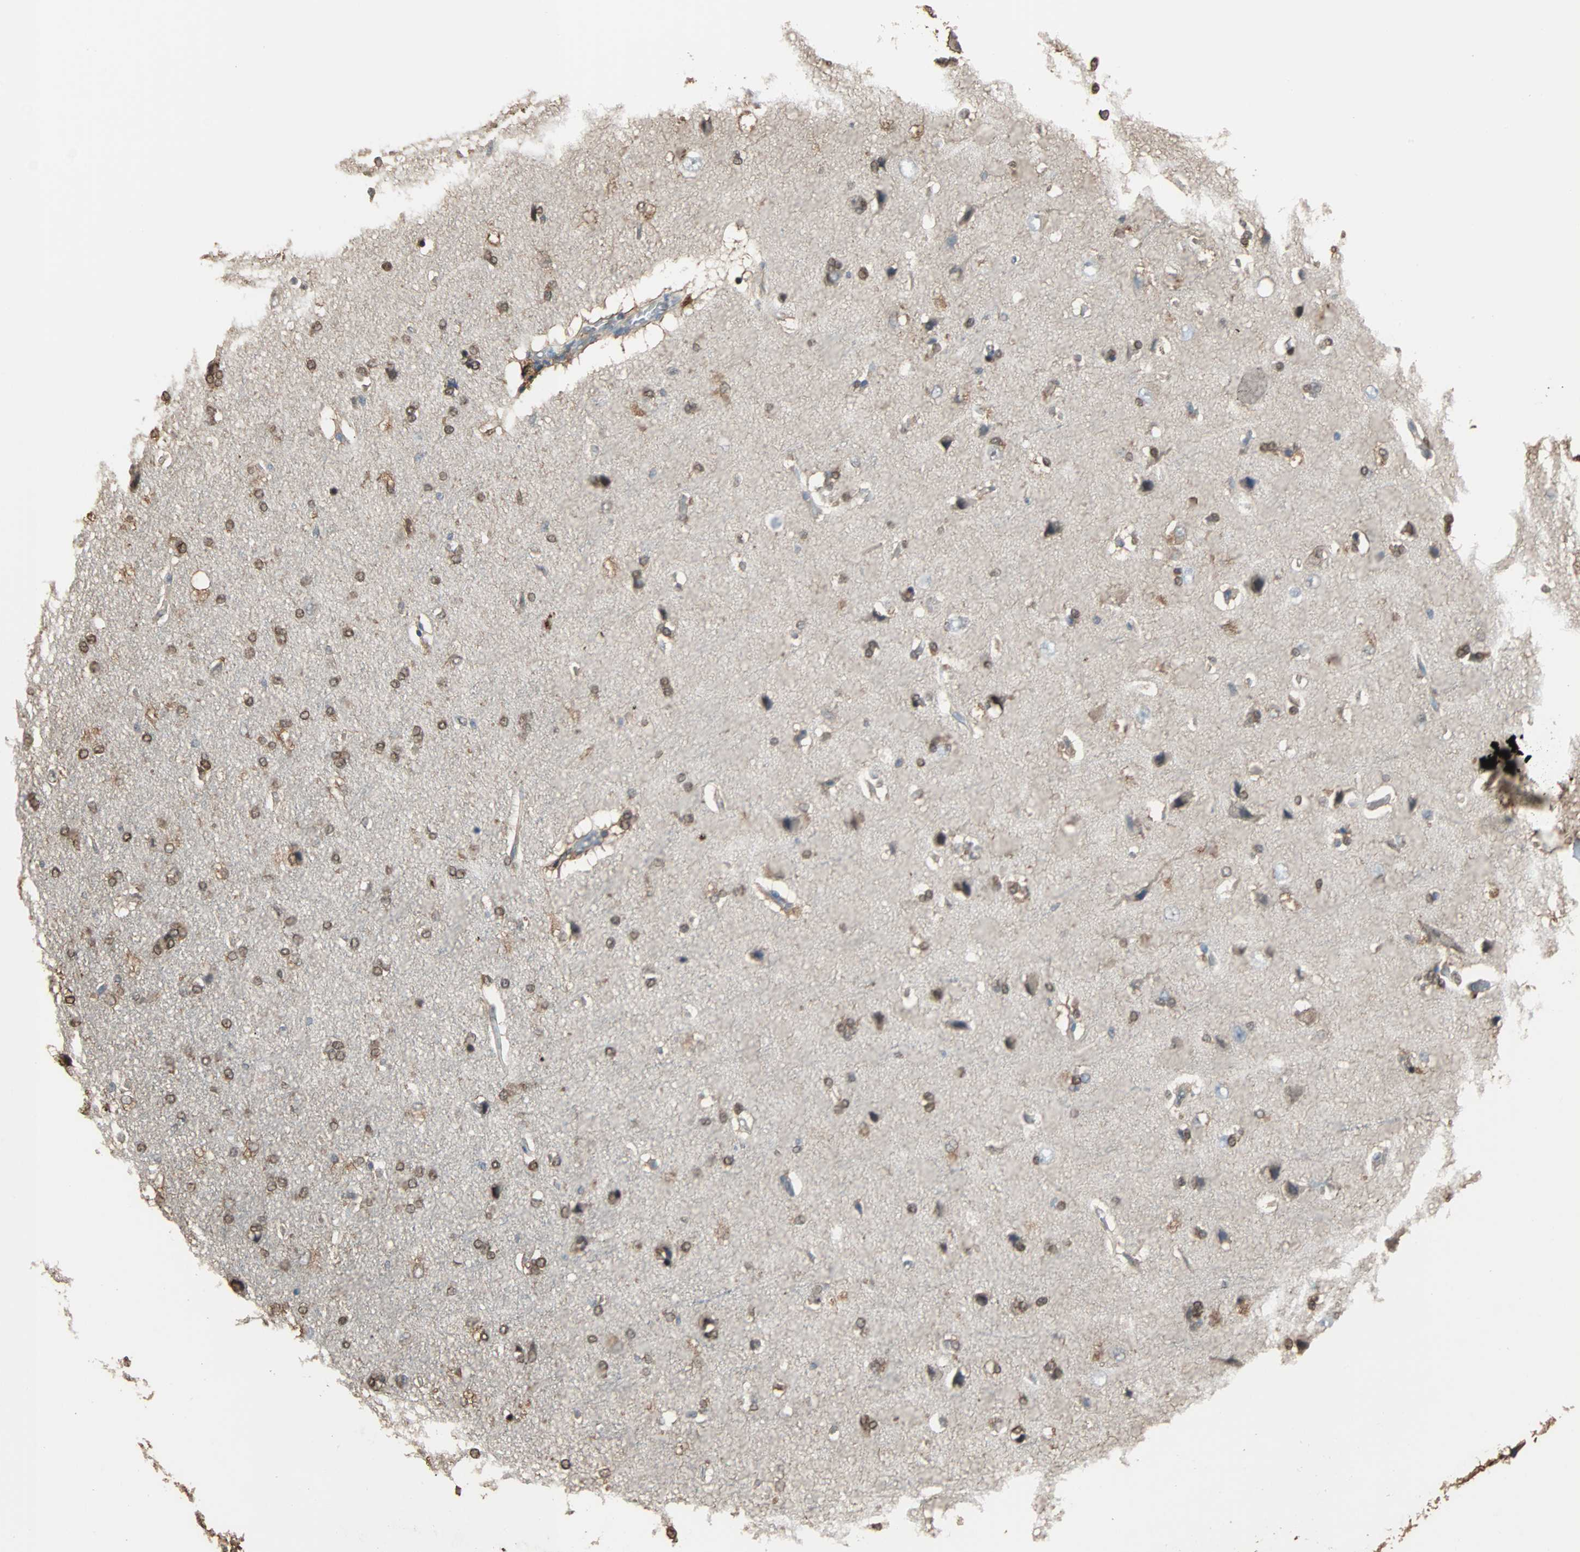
{"staining": {"intensity": "weak", "quantity": "25%-75%", "location": "cytoplasmic/membranous"}, "tissue": "cerebral cortex", "cell_type": "Endothelial cells", "image_type": "normal", "snomed": [{"axis": "morphology", "description": "Normal tissue, NOS"}, {"axis": "topography", "description": "Cerebral cortex"}], "caption": "Immunohistochemistry (DAB (3,3'-diaminobenzidine)) staining of benign cerebral cortex exhibits weak cytoplasmic/membranous protein positivity in about 25%-75% of endothelial cells.", "gene": "PRDX1", "patient": {"sex": "male", "age": 62}}